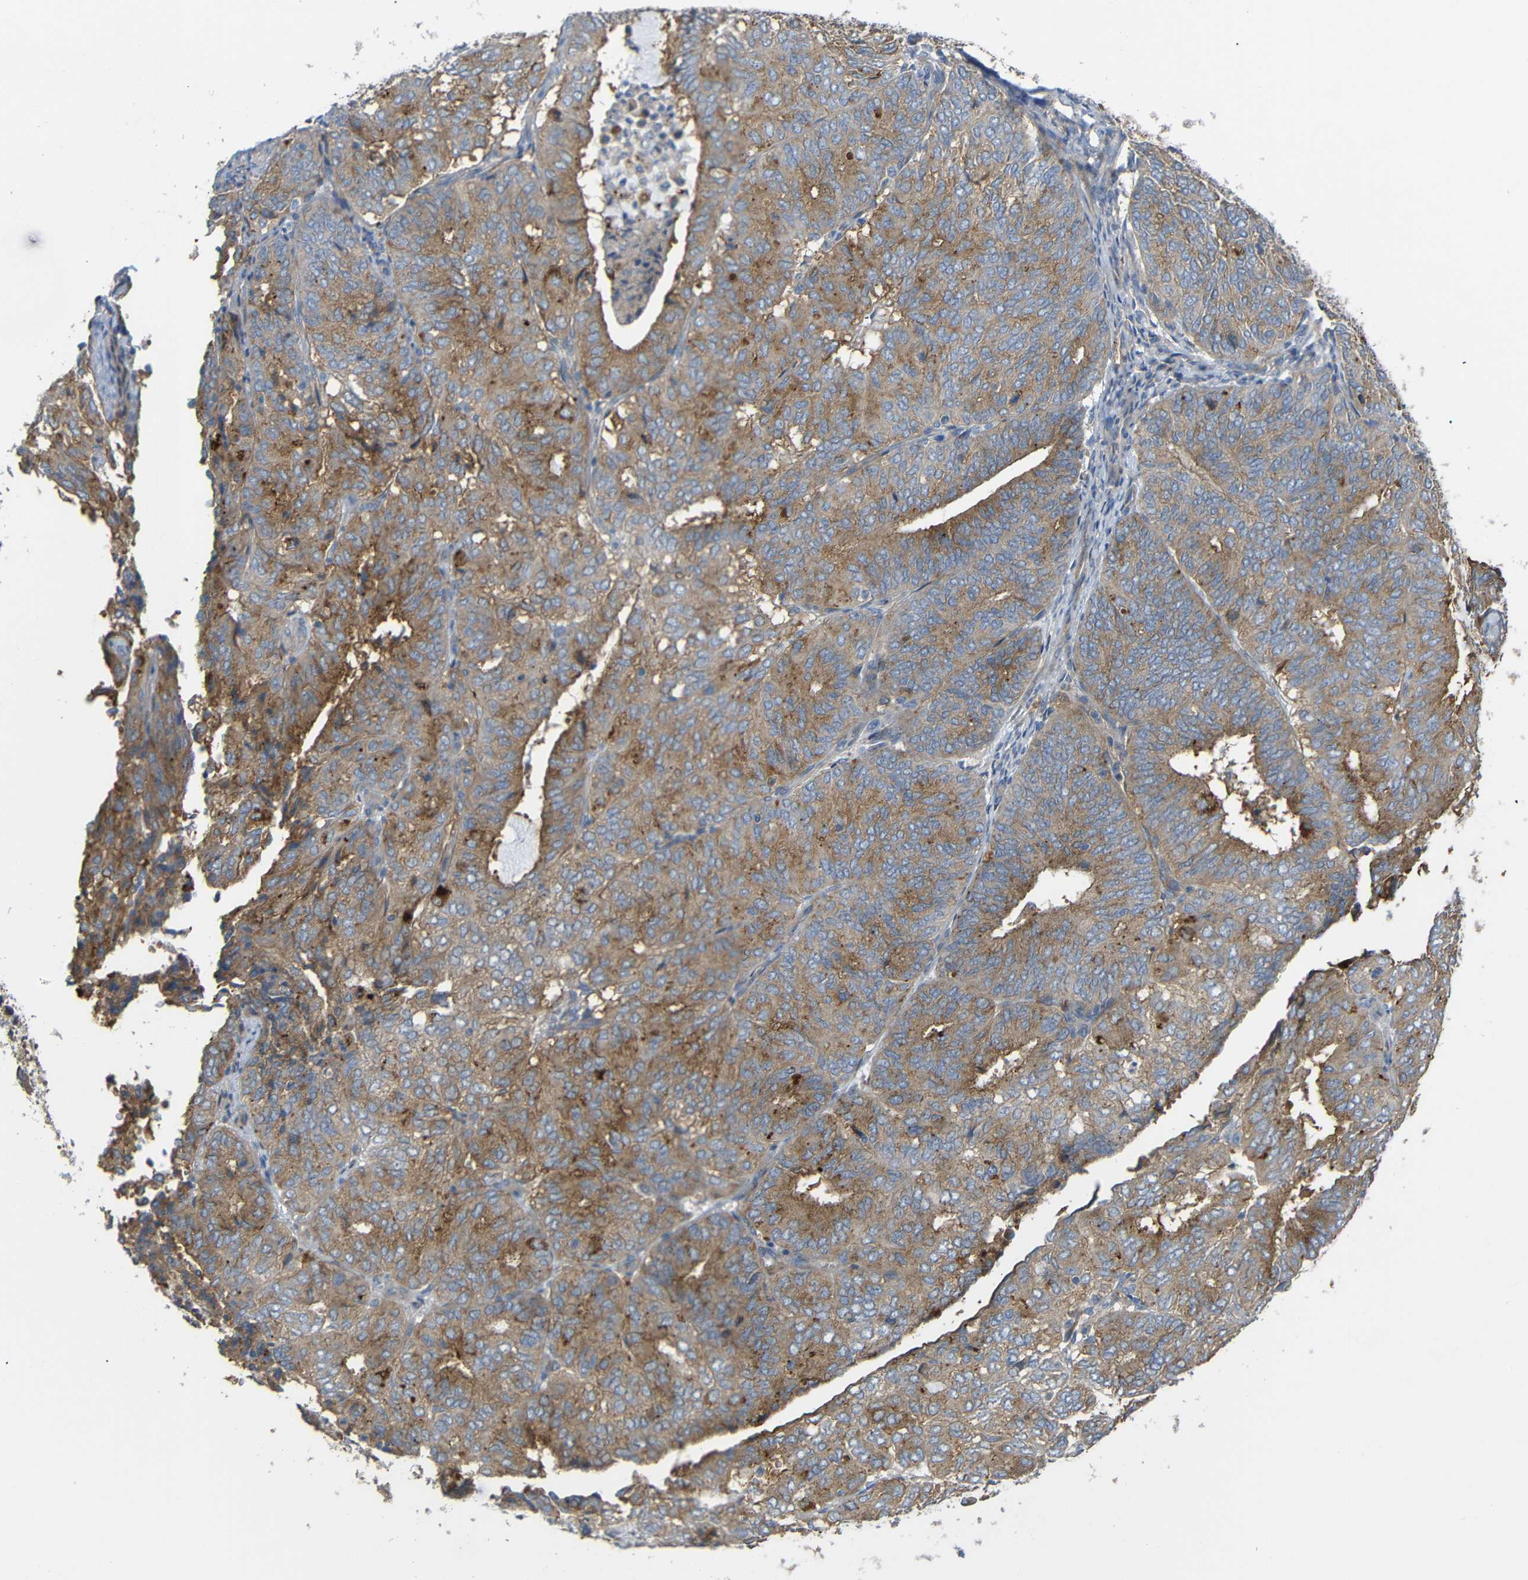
{"staining": {"intensity": "moderate", "quantity": ">75%", "location": "cytoplasmic/membranous"}, "tissue": "endometrial cancer", "cell_type": "Tumor cells", "image_type": "cancer", "snomed": [{"axis": "morphology", "description": "Adenocarcinoma, NOS"}, {"axis": "topography", "description": "Uterus"}], "caption": "DAB immunohistochemical staining of endometrial adenocarcinoma demonstrates moderate cytoplasmic/membranous protein staining in about >75% of tumor cells.", "gene": "SYPL1", "patient": {"sex": "female", "age": 60}}